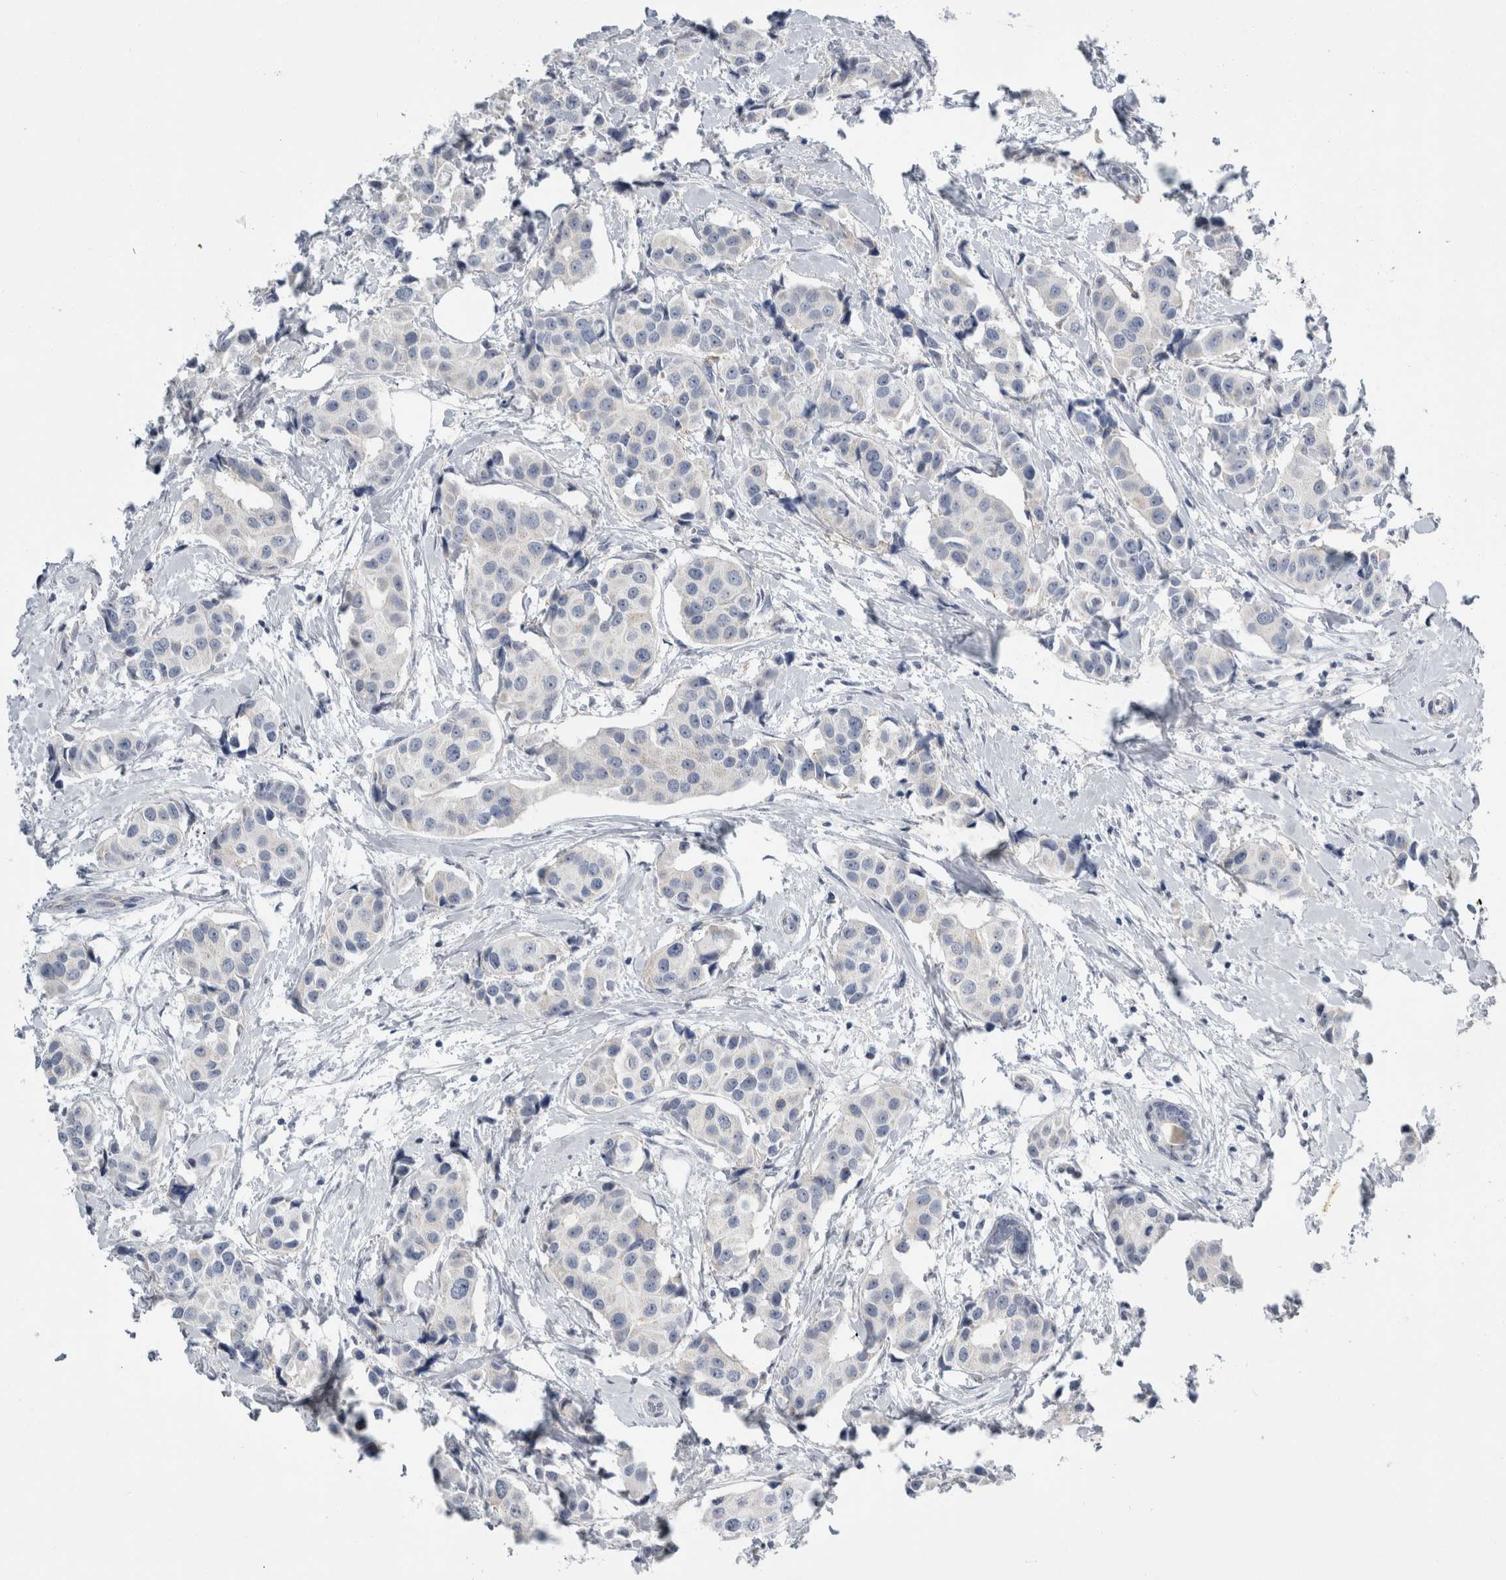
{"staining": {"intensity": "negative", "quantity": "none", "location": "none"}, "tissue": "breast cancer", "cell_type": "Tumor cells", "image_type": "cancer", "snomed": [{"axis": "morphology", "description": "Normal tissue, NOS"}, {"axis": "morphology", "description": "Duct carcinoma"}, {"axis": "topography", "description": "Breast"}], "caption": "Immunohistochemistry (IHC) image of neoplastic tissue: human breast cancer stained with DAB (3,3'-diaminobenzidine) displays no significant protein positivity in tumor cells.", "gene": "FXYD7", "patient": {"sex": "female", "age": 39}}